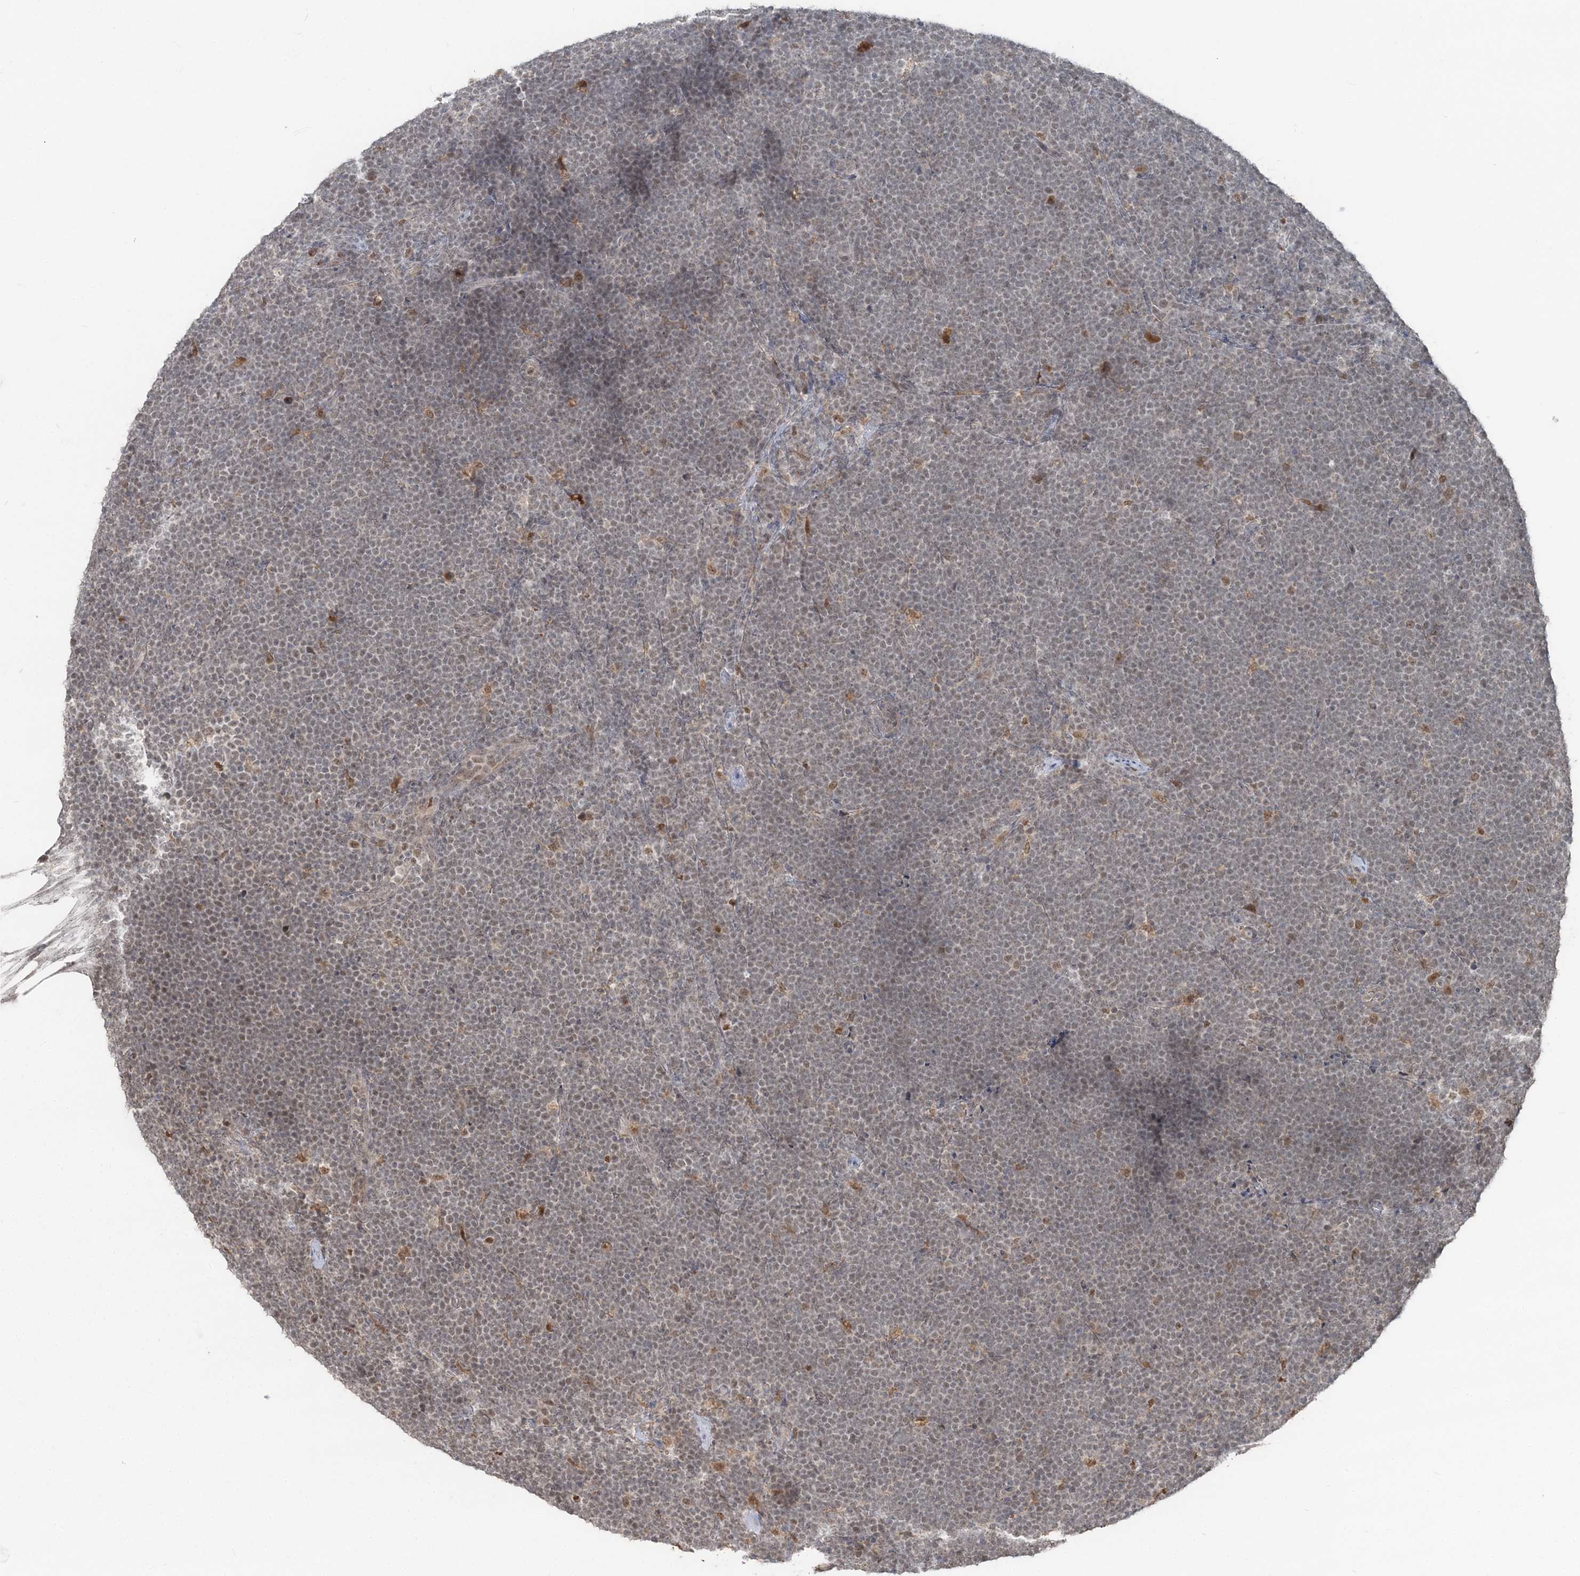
{"staining": {"intensity": "weak", "quantity": "<25%", "location": "nuclear"}, "tissue": "lymphoma", "cell_type": "Tumor cells", "image_type": "cancer", "snomed": [{"axis": "morphology", "description": "Malignant lymphoma, non-Hodgkin's type, High grade"}, {"axis": "topography", "description": "Lymph node"}], "caption": "This is an immunohistochemistry histopathology image of high-grade malignant lymphoma, non-Hodgkin's type. There is no expression in tumor cells.", "gene": "SLU7", "patient": {"sex": "male", "age": 13}}